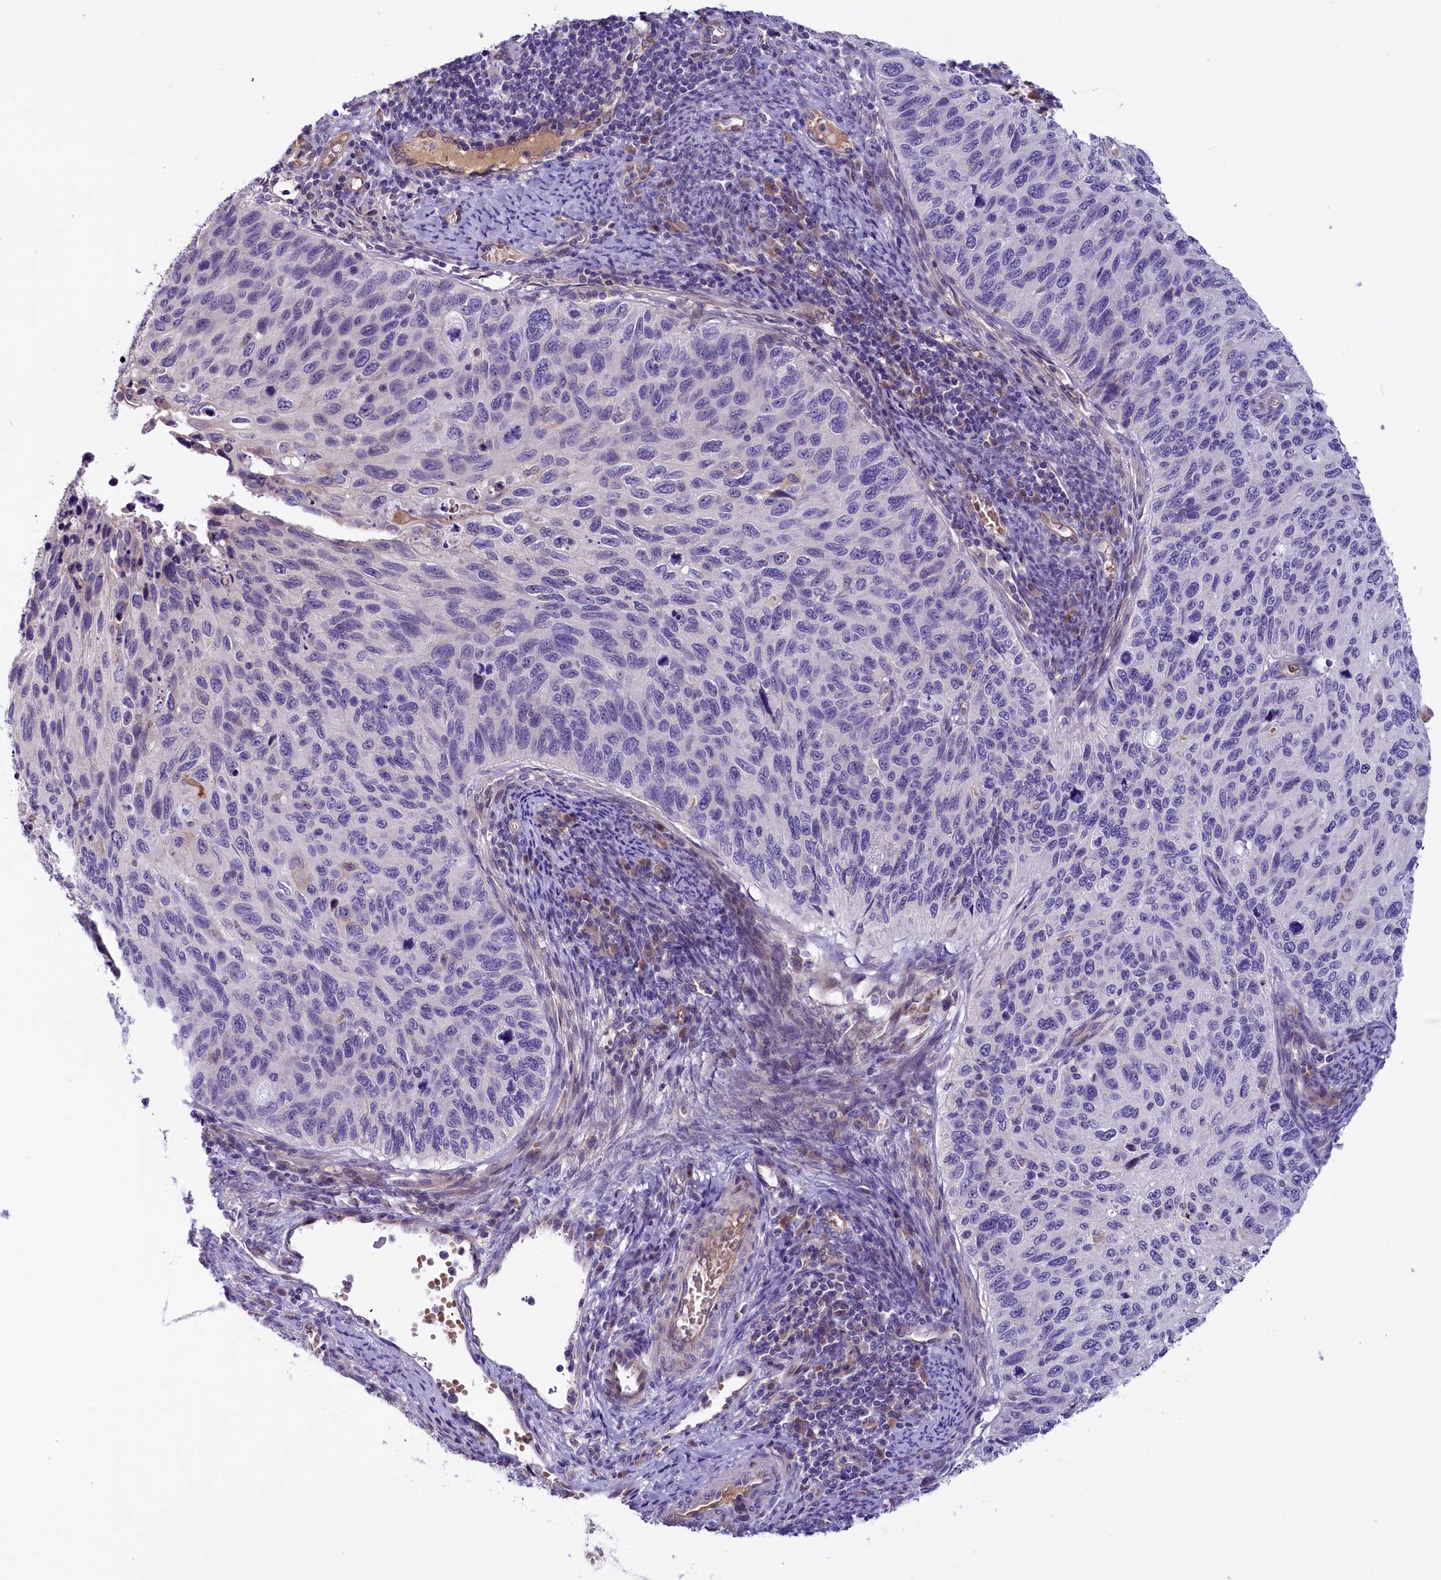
{"staining": {"intensity": "negative", "quantity": "none", "location": "none"}, "tissue": "cervical cancer", "cell_type": "Tumor cells", "image_type": "cancer", "snomed": [{"axis": "morphology", "description": "Squamous cell carcinoma, NOS"}, {"axis": "topography", "description": "Cervix"}], "caption": "DAB immunohistochemical staining of cervical squamous cell carcinoma demonstrates no significant staining in tumor cells. The staining was performed using DAB to visualize the protein expression in brown, while the nuclei were stained in blue with hematoxylin (Magnification: 20x).", "gene": "CCDC32", "patient": {"sex": "female", "age": 70}}